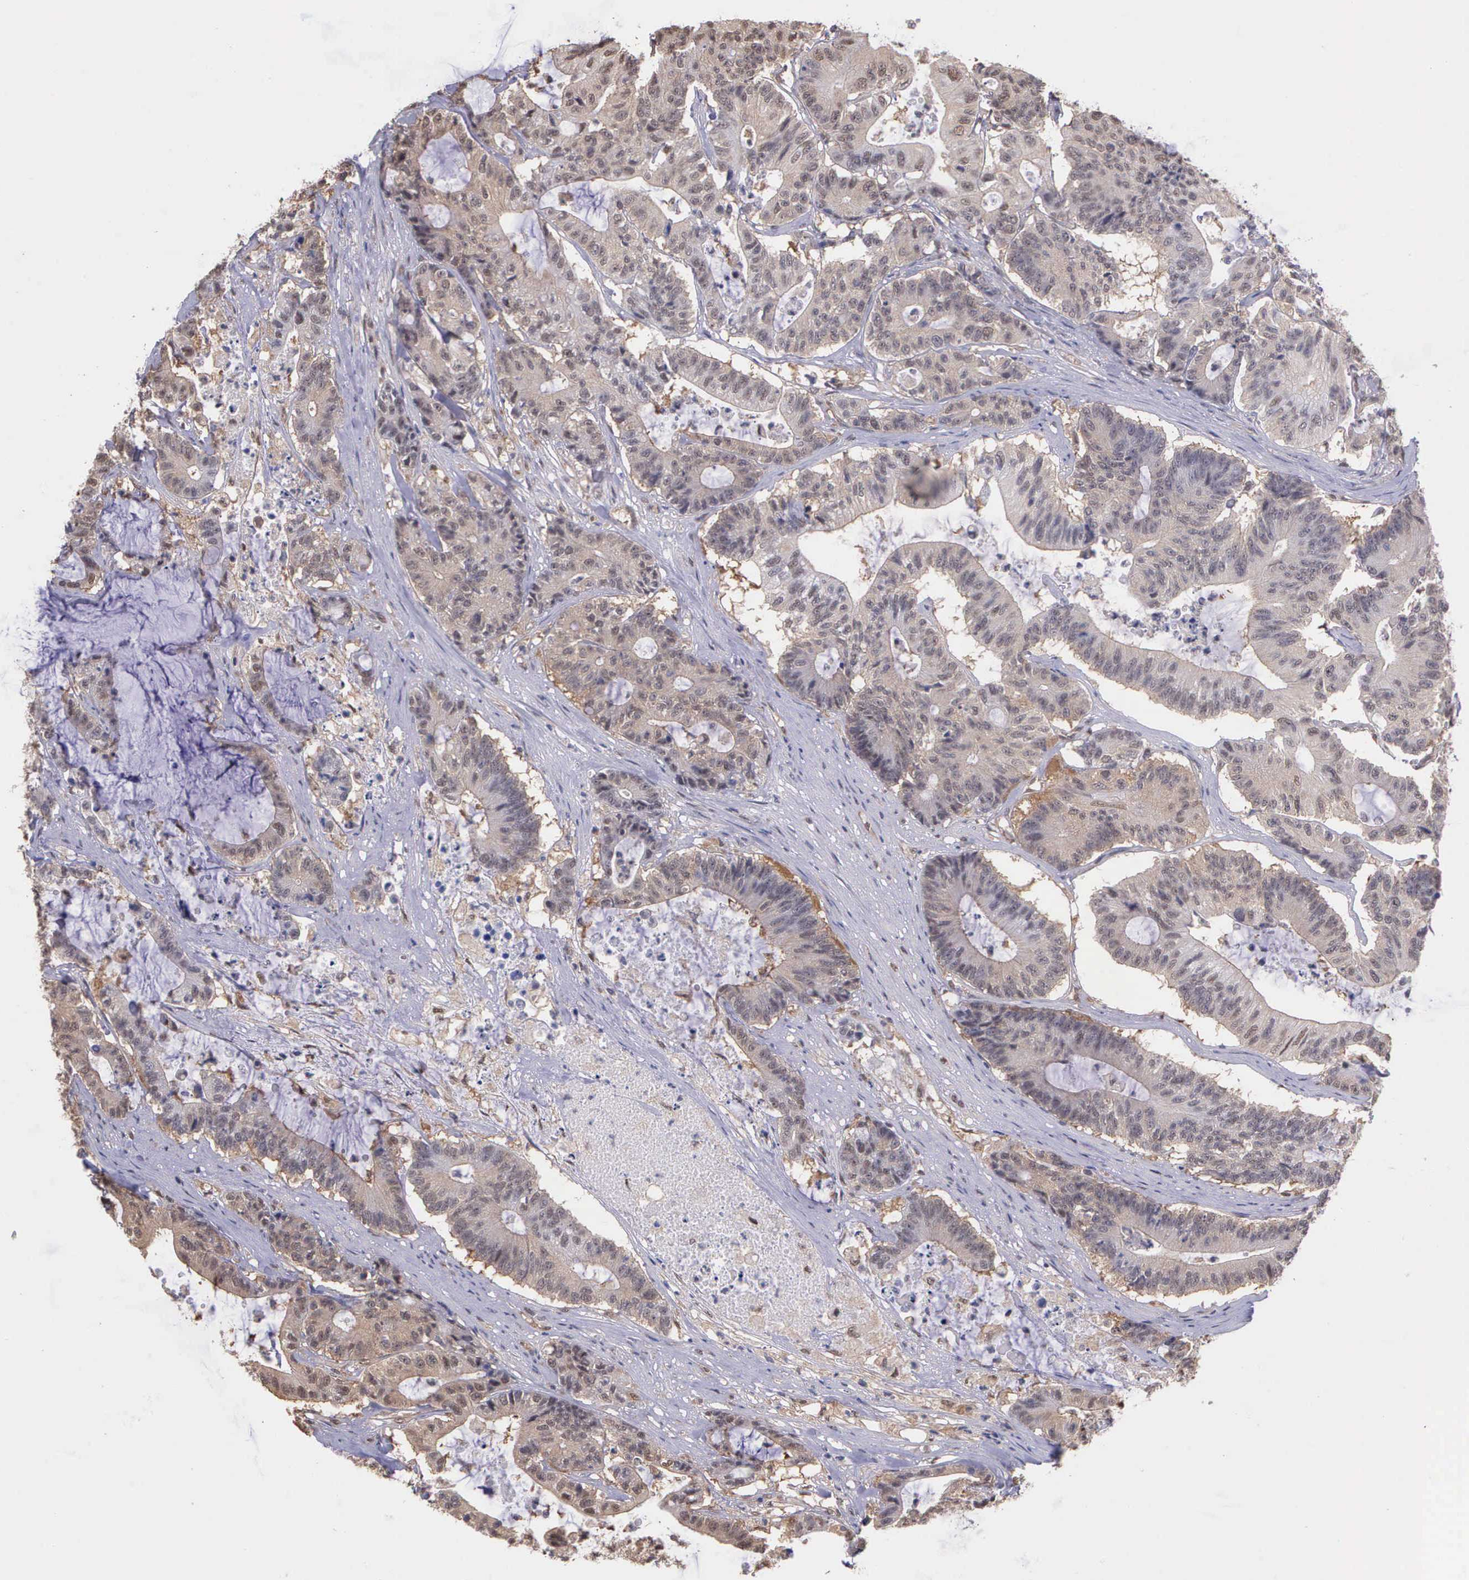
{"staining": {"intensity": "weak", "quantity": ">75%", "location": "cytoplasmic/membranous"}, "tissue": "colorectal cancer", "cell_type": "Tumor cells", "image_type": "cancer", "snomed": [{"axis": "morphology", "description": "Adenocarcinoma, NOS"}, {"axis": "topography", "description": "Colon"}], "caption": "Adenocarcinoma (colorectal) tissue reveals weak cytoplasmic/membranous positivity in about >75% of tumor cells, visualized by immunohistochemistry.", "gene": "PSMC1", "patient": {"sex": "female", "age": 84}}